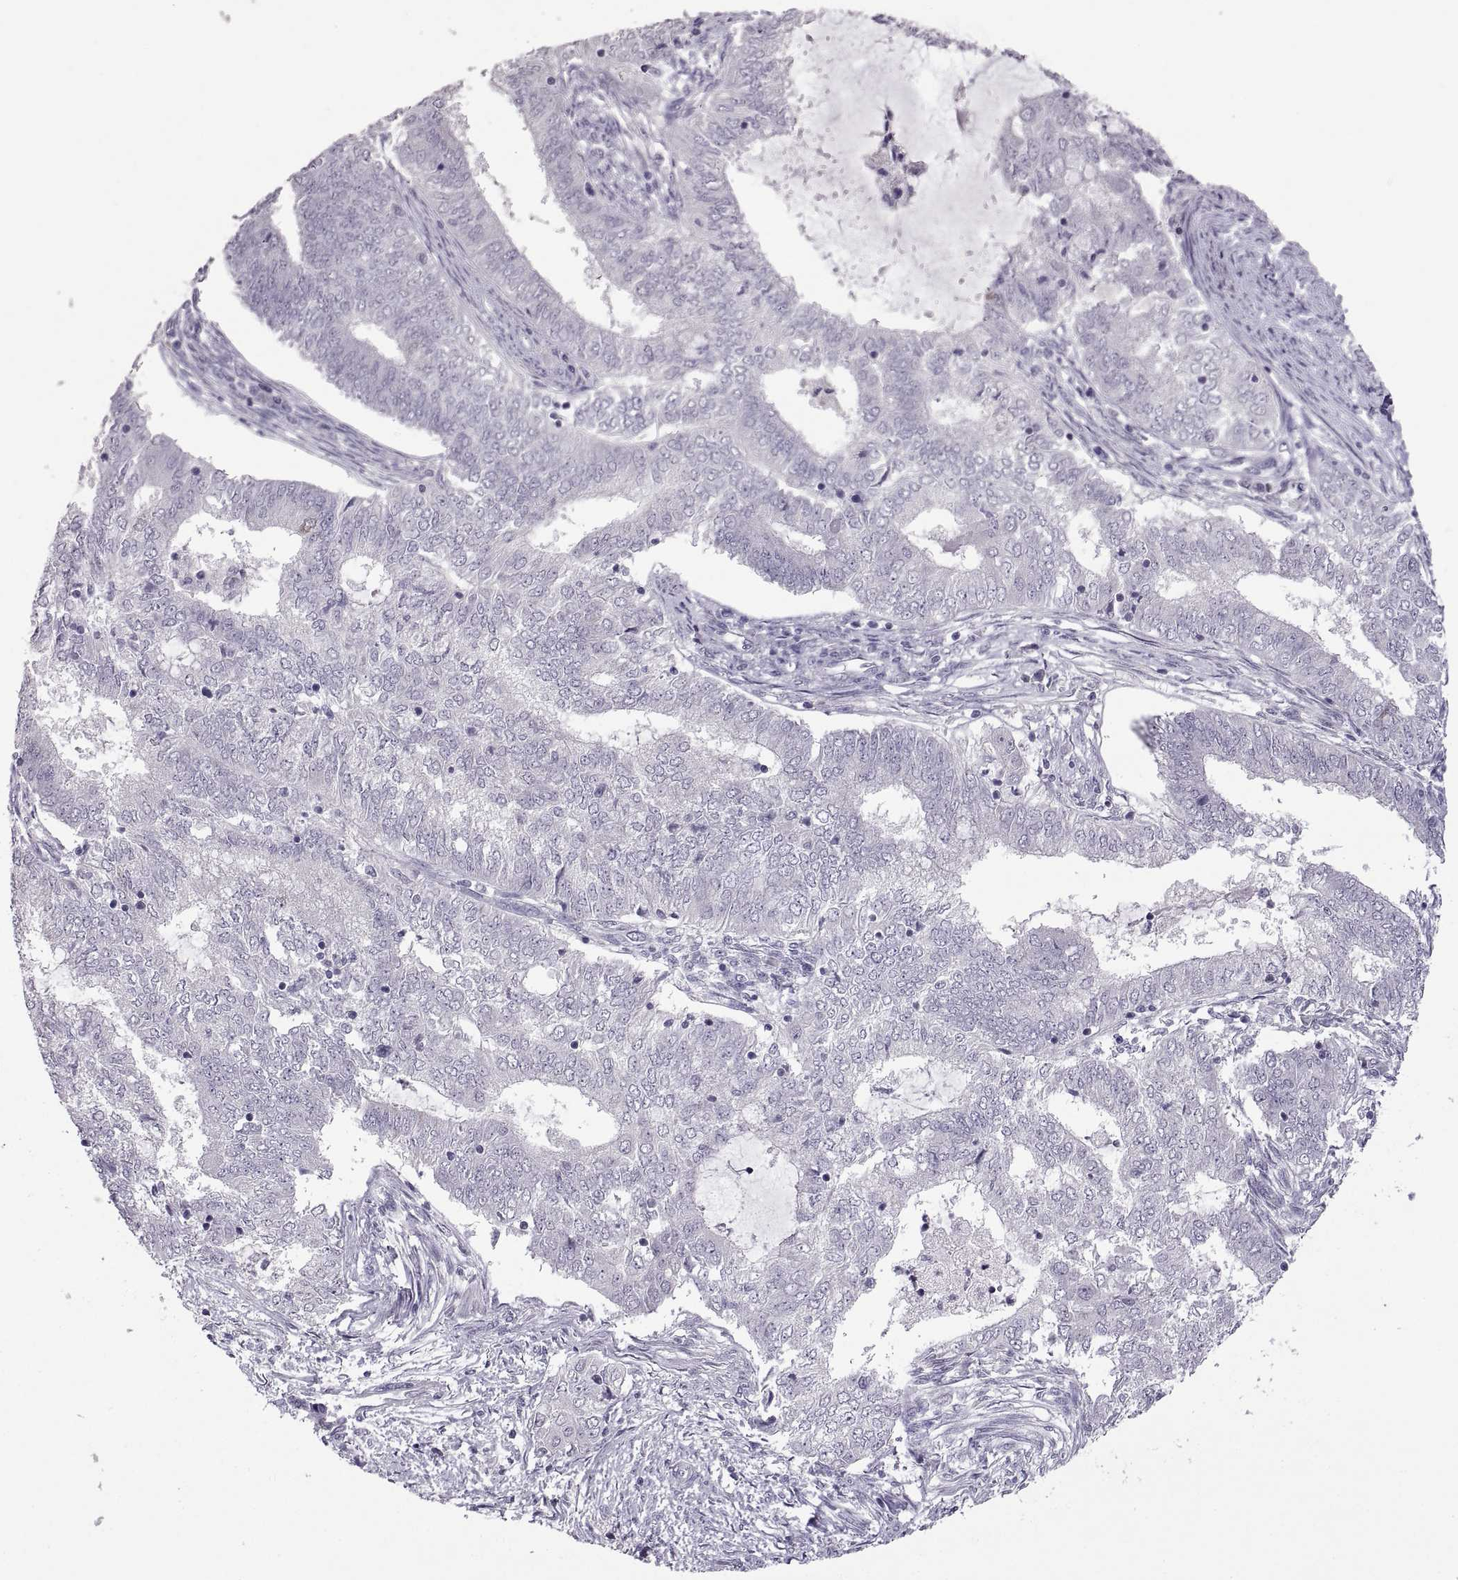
{"staining": {"intensity": "negative", "quantity": "none", "location": "none"}, "tissue": "endometrial cancer", "cell_type": "Tumor cells", "image_type": "cancer", "snomed": [{"axis": "morphology", "description": "Adenocarcinoma, NOS"}, {"axis": "topography", "description": "Endometrium"}], "caption": "Histopathology image shows no significant protein staining in tumor cells of endometrial adenocarcinoma.", "gene": "NEK2", "patient": {"sex": "female", "age": 62}}